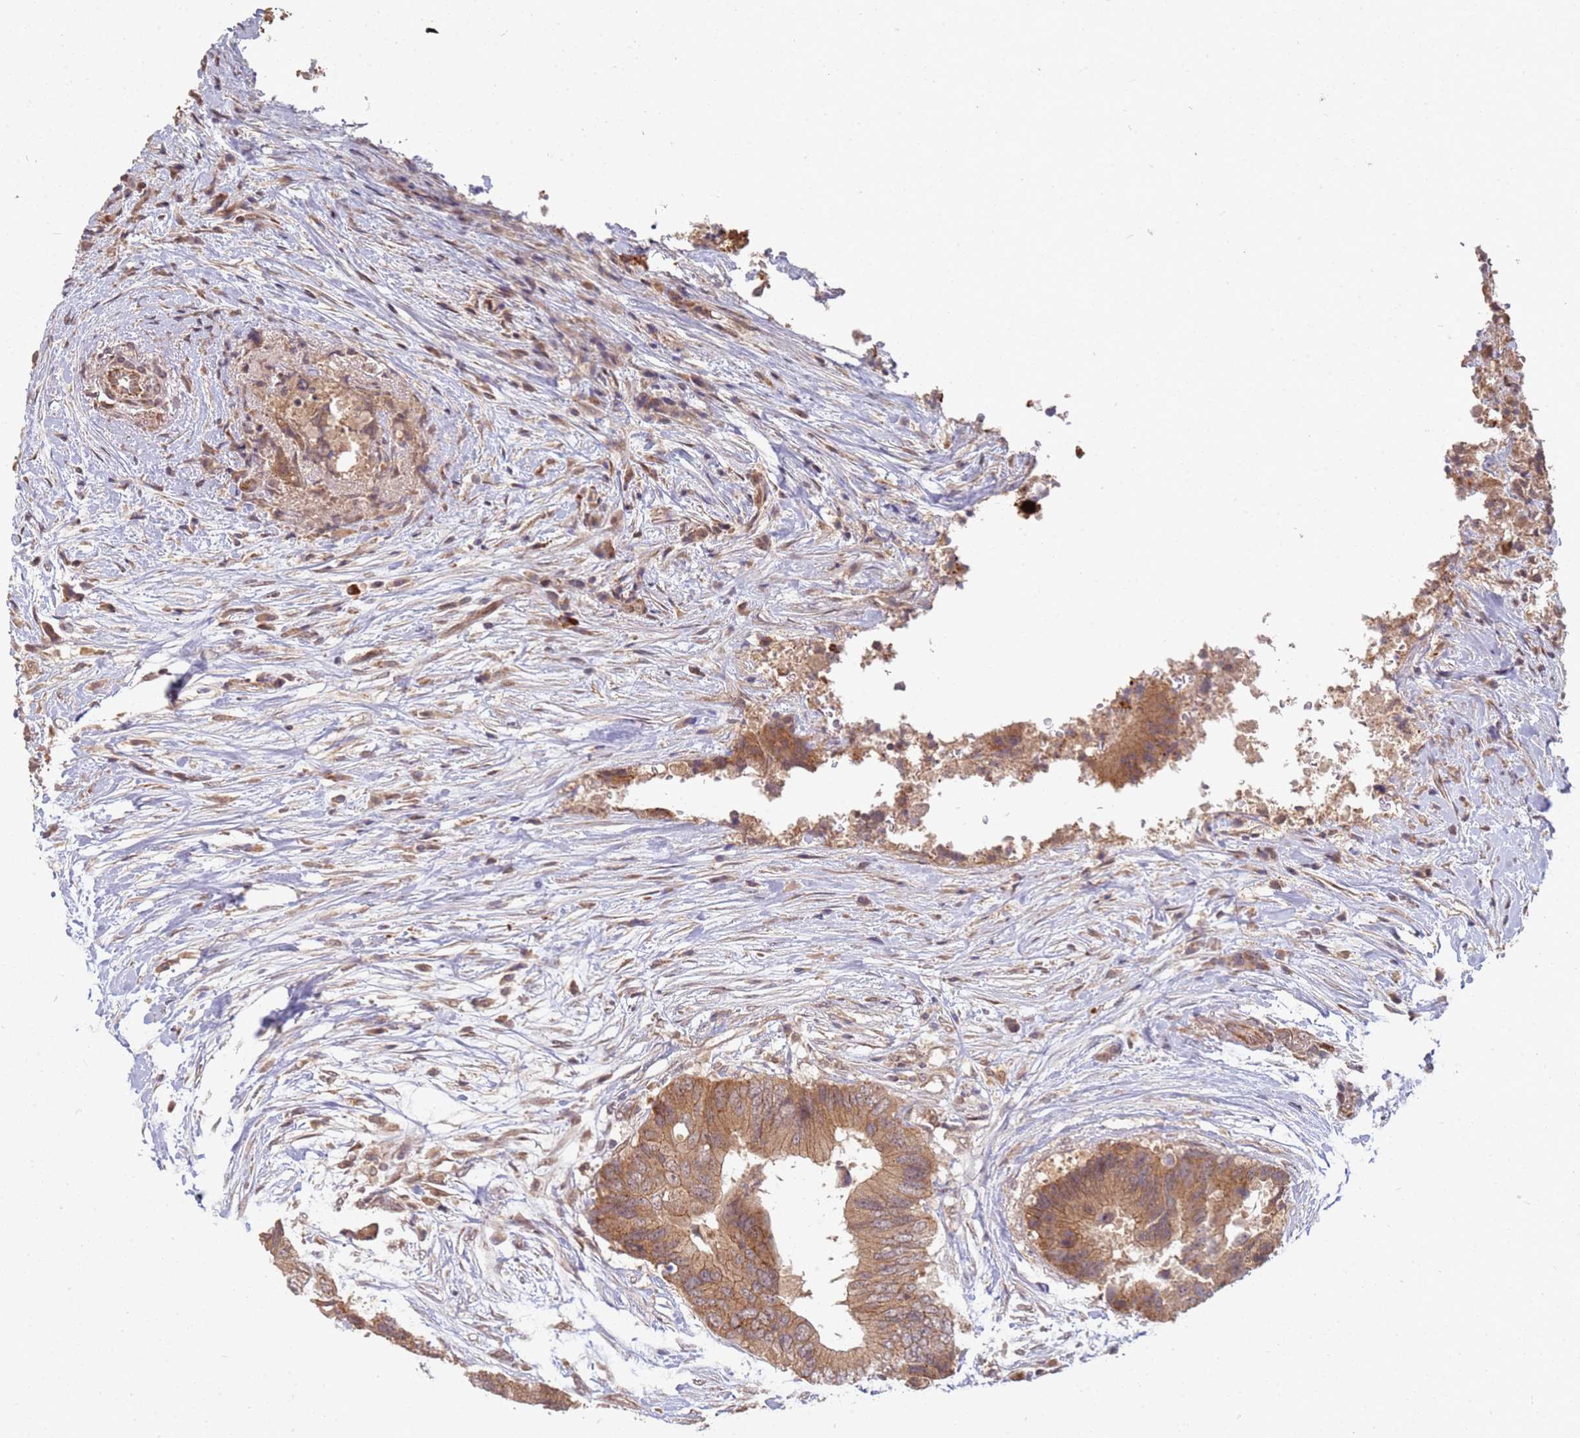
{"staining": {"intensity": "moderate", "quantity": ">75%", "location": "cytoplasmic/membranous"}, "tissue": "colorectal cancer", "cell_type": "Tumor cells", "image_type": "cancer", "snomed": [{"axis": "morphology", "description": "Adenocarcinoma, NOS"}, {"axis": "topography", "description": "Colon"}], "caption": "High-magnification brightfield microscopy of colorectal adenocarcinoma stained with DAB (brown) and counterstained with hematoxylin (blue). tumor cells exhibit moderate cytoplasmic/membranous staining is present in about>75% of cells. (DAB = brown stain, brightfield microscopy at high magnification).", "gene": "MPEG1", "patient": {"sex": "male", "age": 71}}